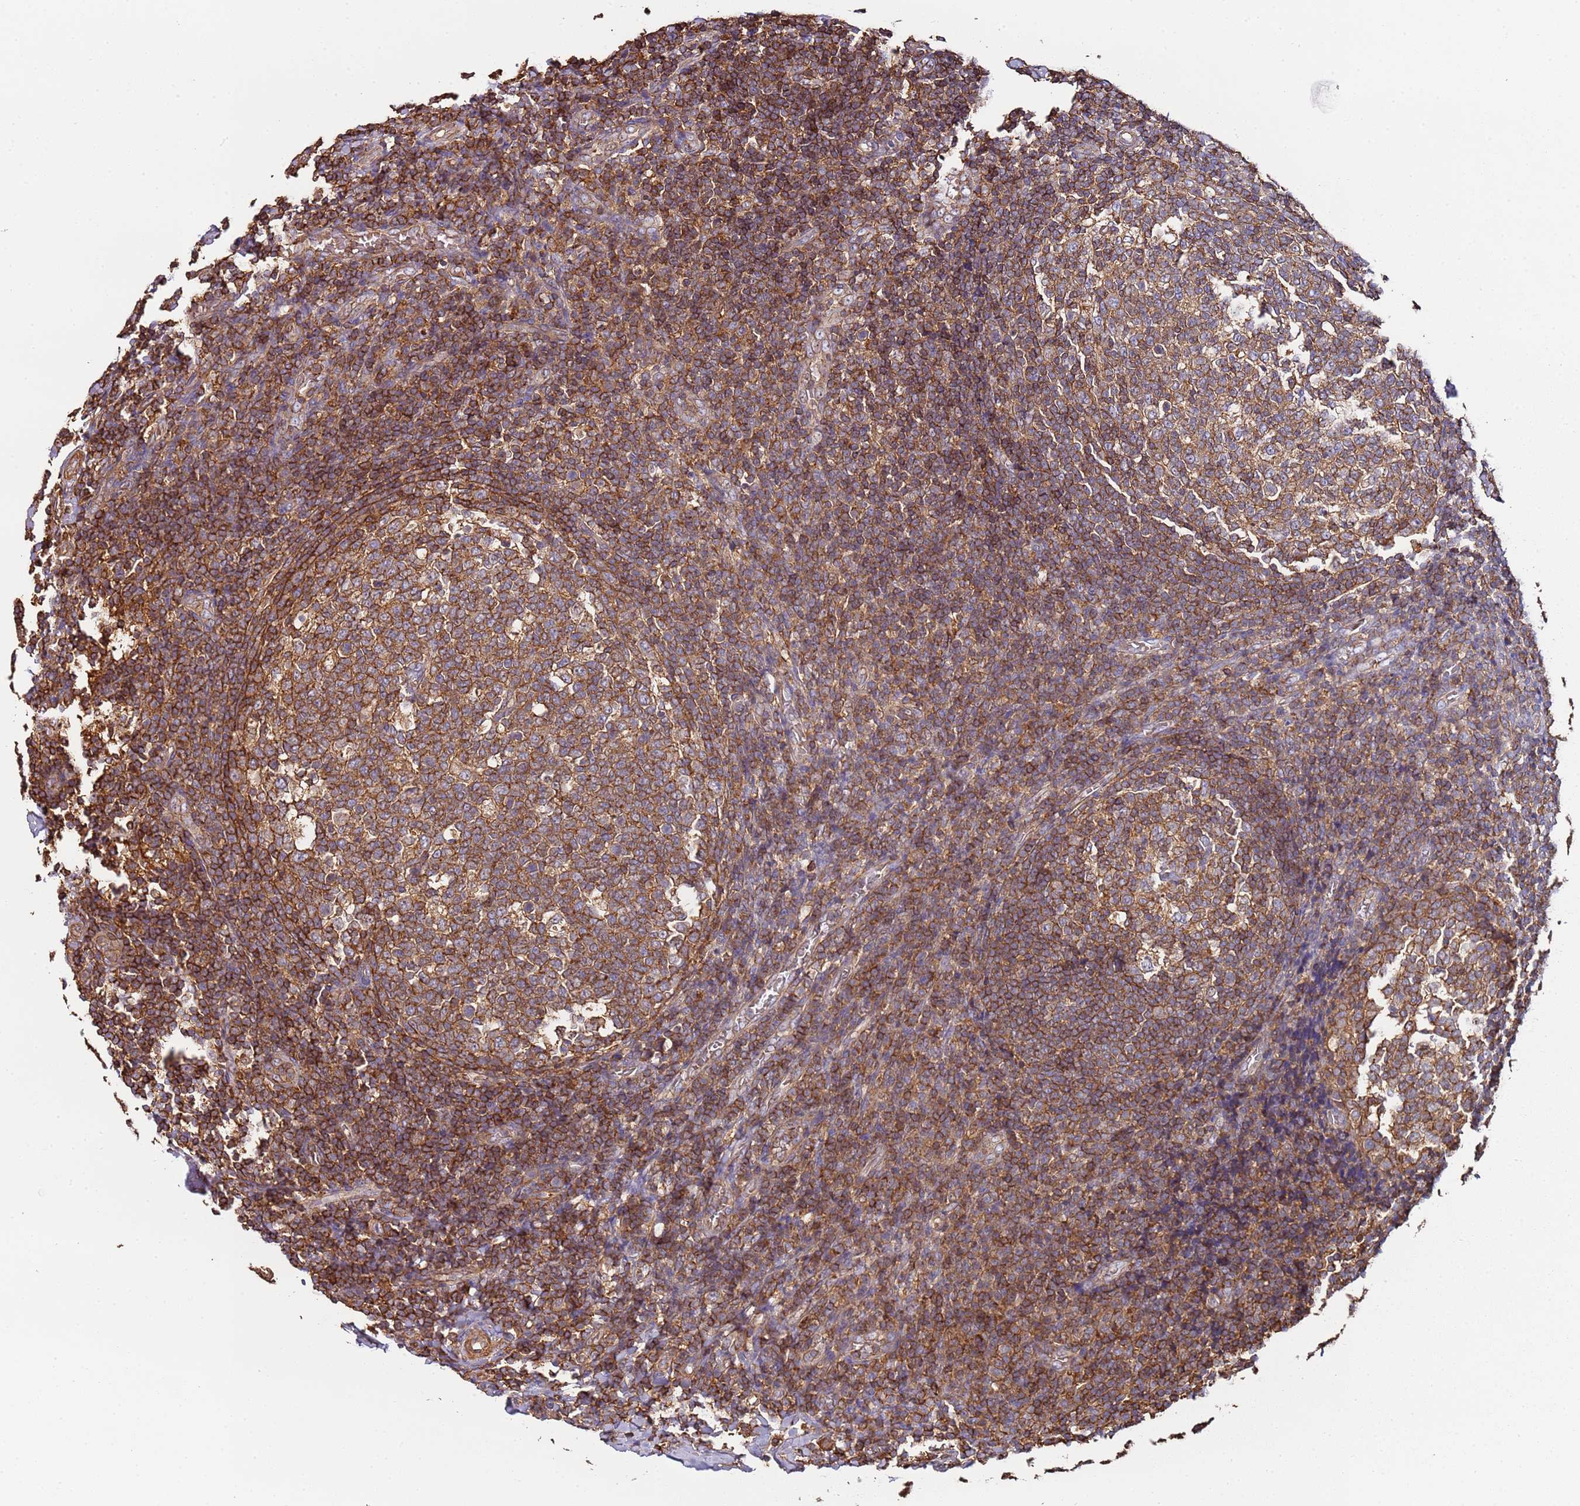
{"staining": {"intensity": "moderate", "quantity": ">75%", "location": "cytoplasmic/membranous"}, "tissue": "tonsil", "cell_type": "Germinal center cells", "image_type": "normal", "snomed": [{"axis": "morphology", "description": "Normal tissue, NOS"}, {"axis": "topography", "description": "Tonsil"}], "caption": "Immunohistochemical staining of benign tonsil demonstrates >75% levels of moderate cytoplasmic/membranous protein positivity in about >75% of germinal center cells. Immunohistochemistry (ihc) stains the protein of interest in brown and the nuclei are stained blue.", "gene": "CYP2U1", "patient": {"sex": "female", "age": 19}}